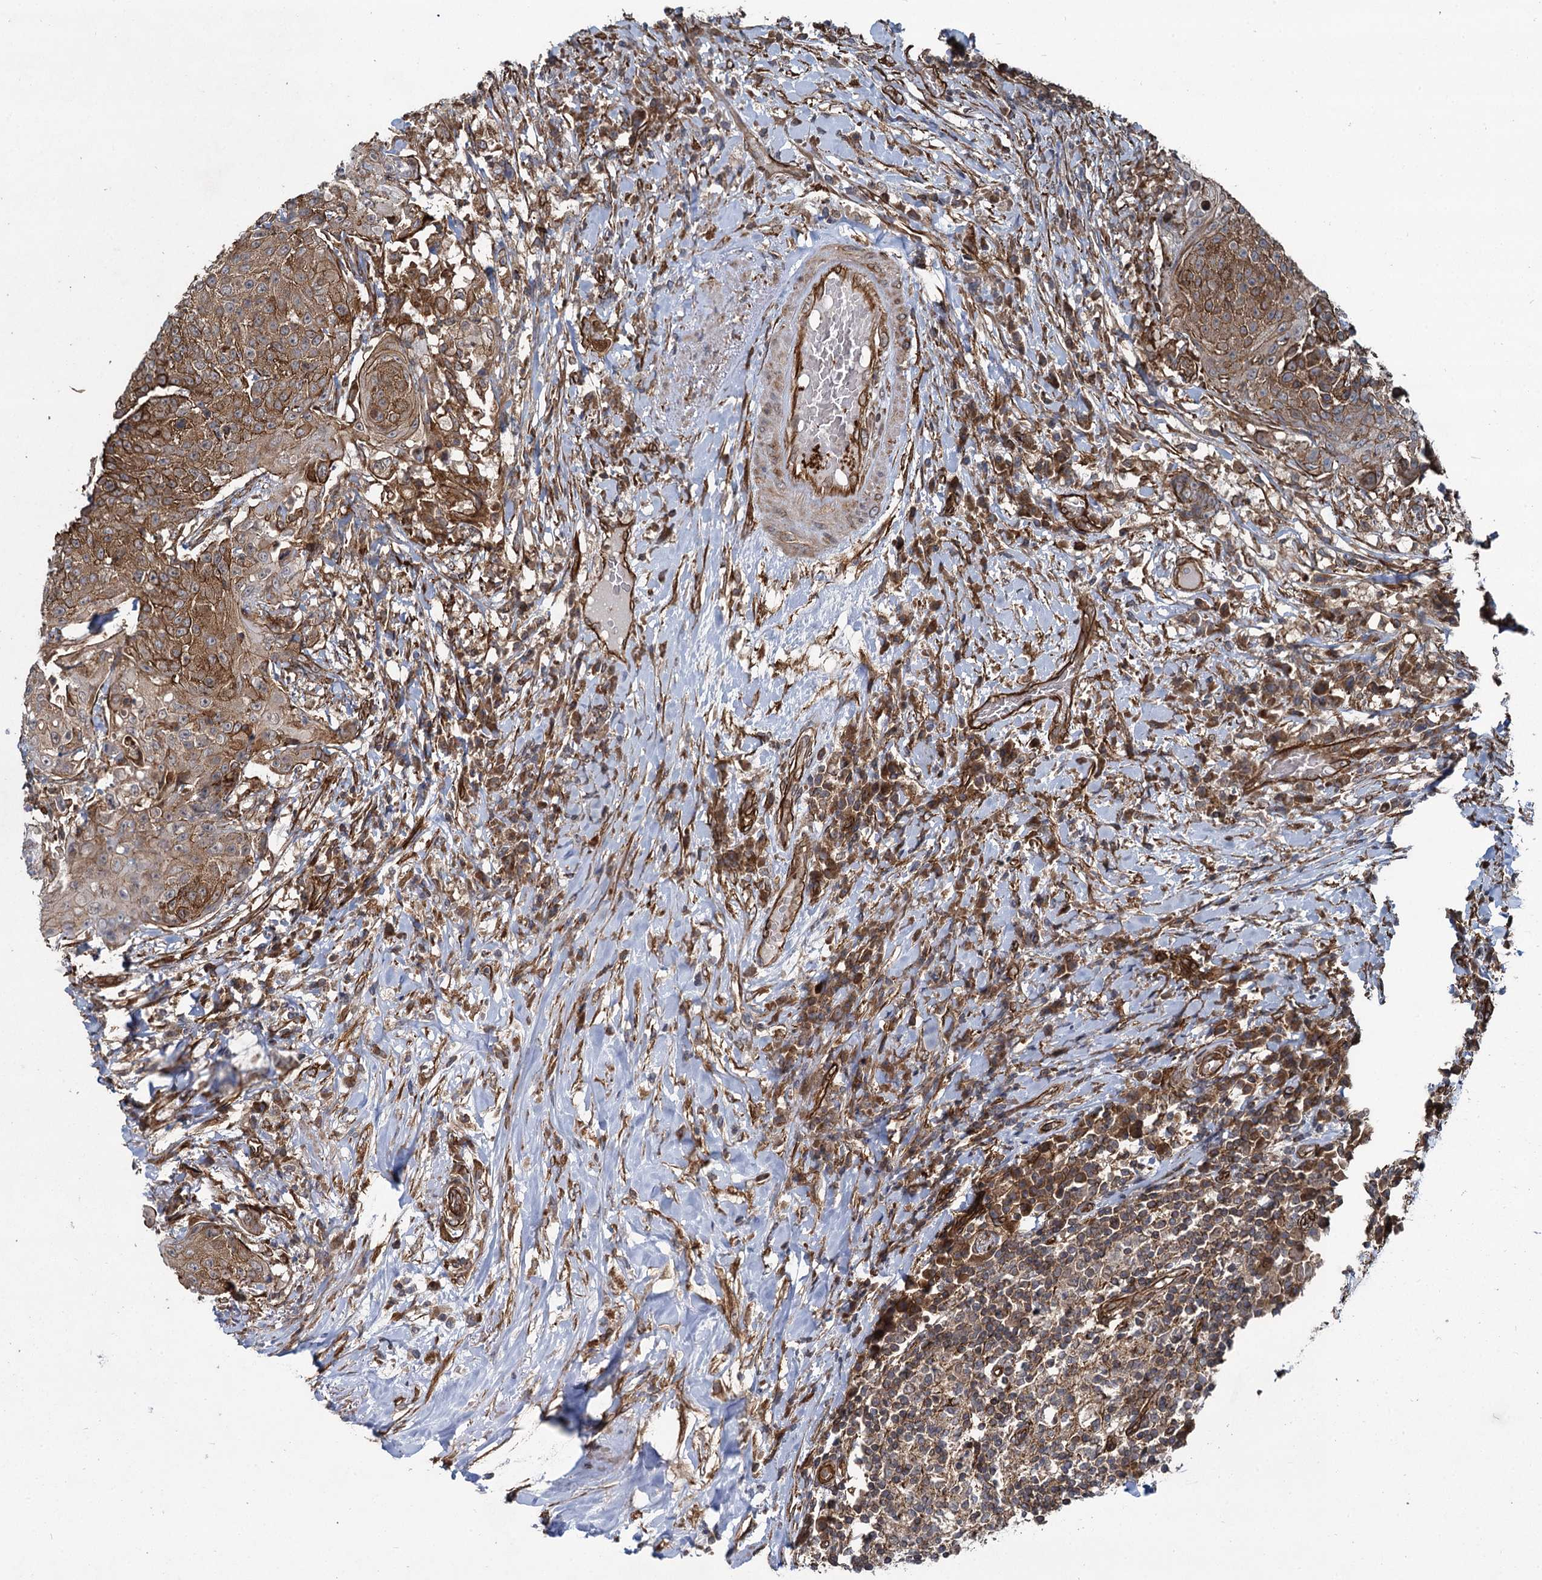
{"staining": {"intensity": "moderate", "quantity": ">75%", "location": "cytoplasmic/membranous"}, "tissue": "urothelial cancer", "cell_type": "Tumor cells", "image_type": "cancer", "snomed": [{"axis": "morphology", "description": "Urothelial carcinoma, High grade"}, {"axis": "topography", "description": "Urinary bladder"}], "caption": "Tumor cells demonstrate medium levels of moderate cytoplasmic/membranous expression in approximately >75% of cells in urothelial cancer. (Stains: DAB (3,3'-diaminobenzidine) in brown, nuclei in blue, Microscopy: brightfield microscopy at high magnification).", "gene": "SVIP", "patient": {"sex": "female", "age": 63}}